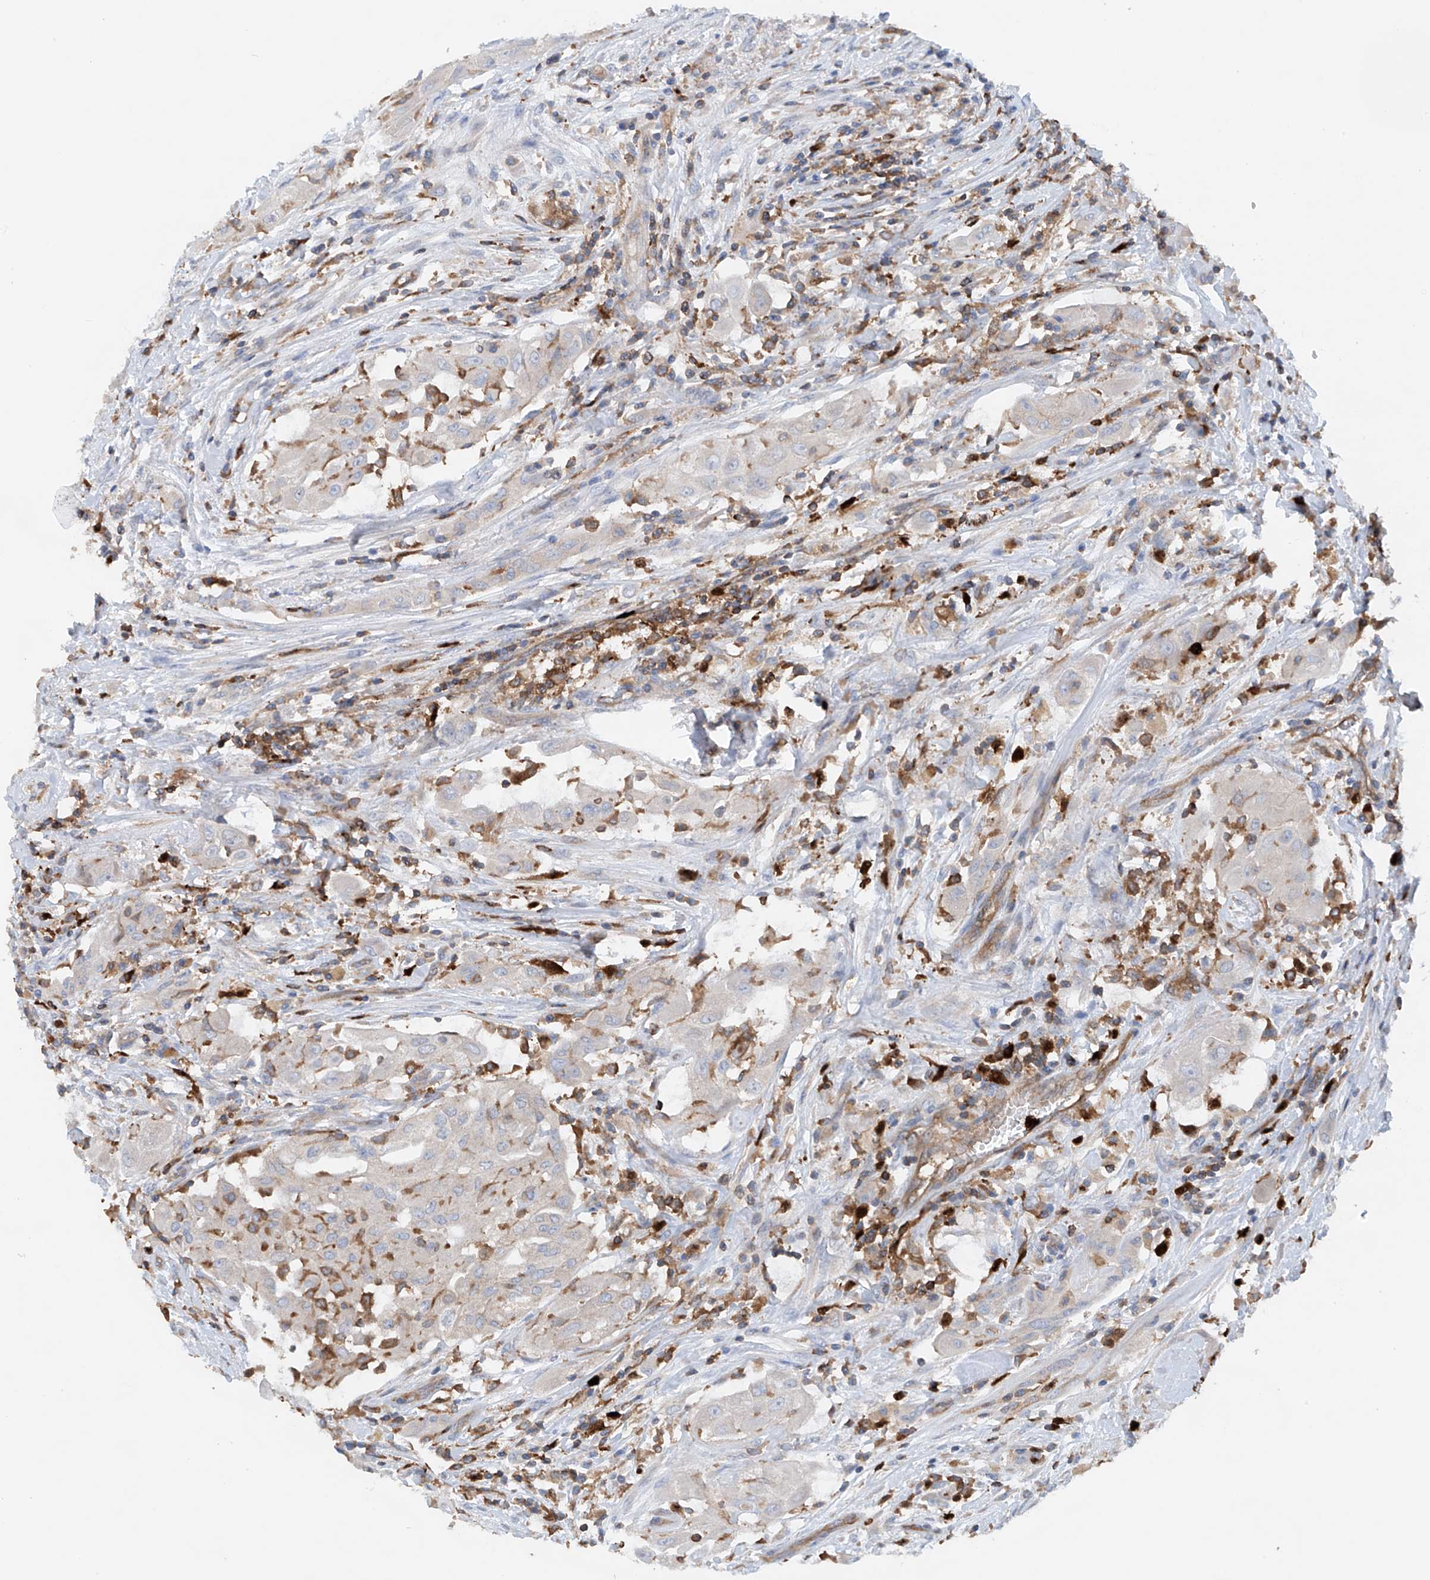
{"staining": {"intensity": "negative", "quantity": "none", "location": "none"}, "tissue": "thyroid cancer", "cell_type": "Tumor cells", "image_type": "cancer", "snomed": [{"axis": "morphology", "description": "Papillary adenocarcinoma, NOS"}, {"axis": "topography", "description": "Thyroid gland"}], "caption": "Thyroid cancer stained for a protein using IHC shows no expression tumor cells.", "gene": "PHACTR2", "patient": {"sex": "female", "age": 59}}